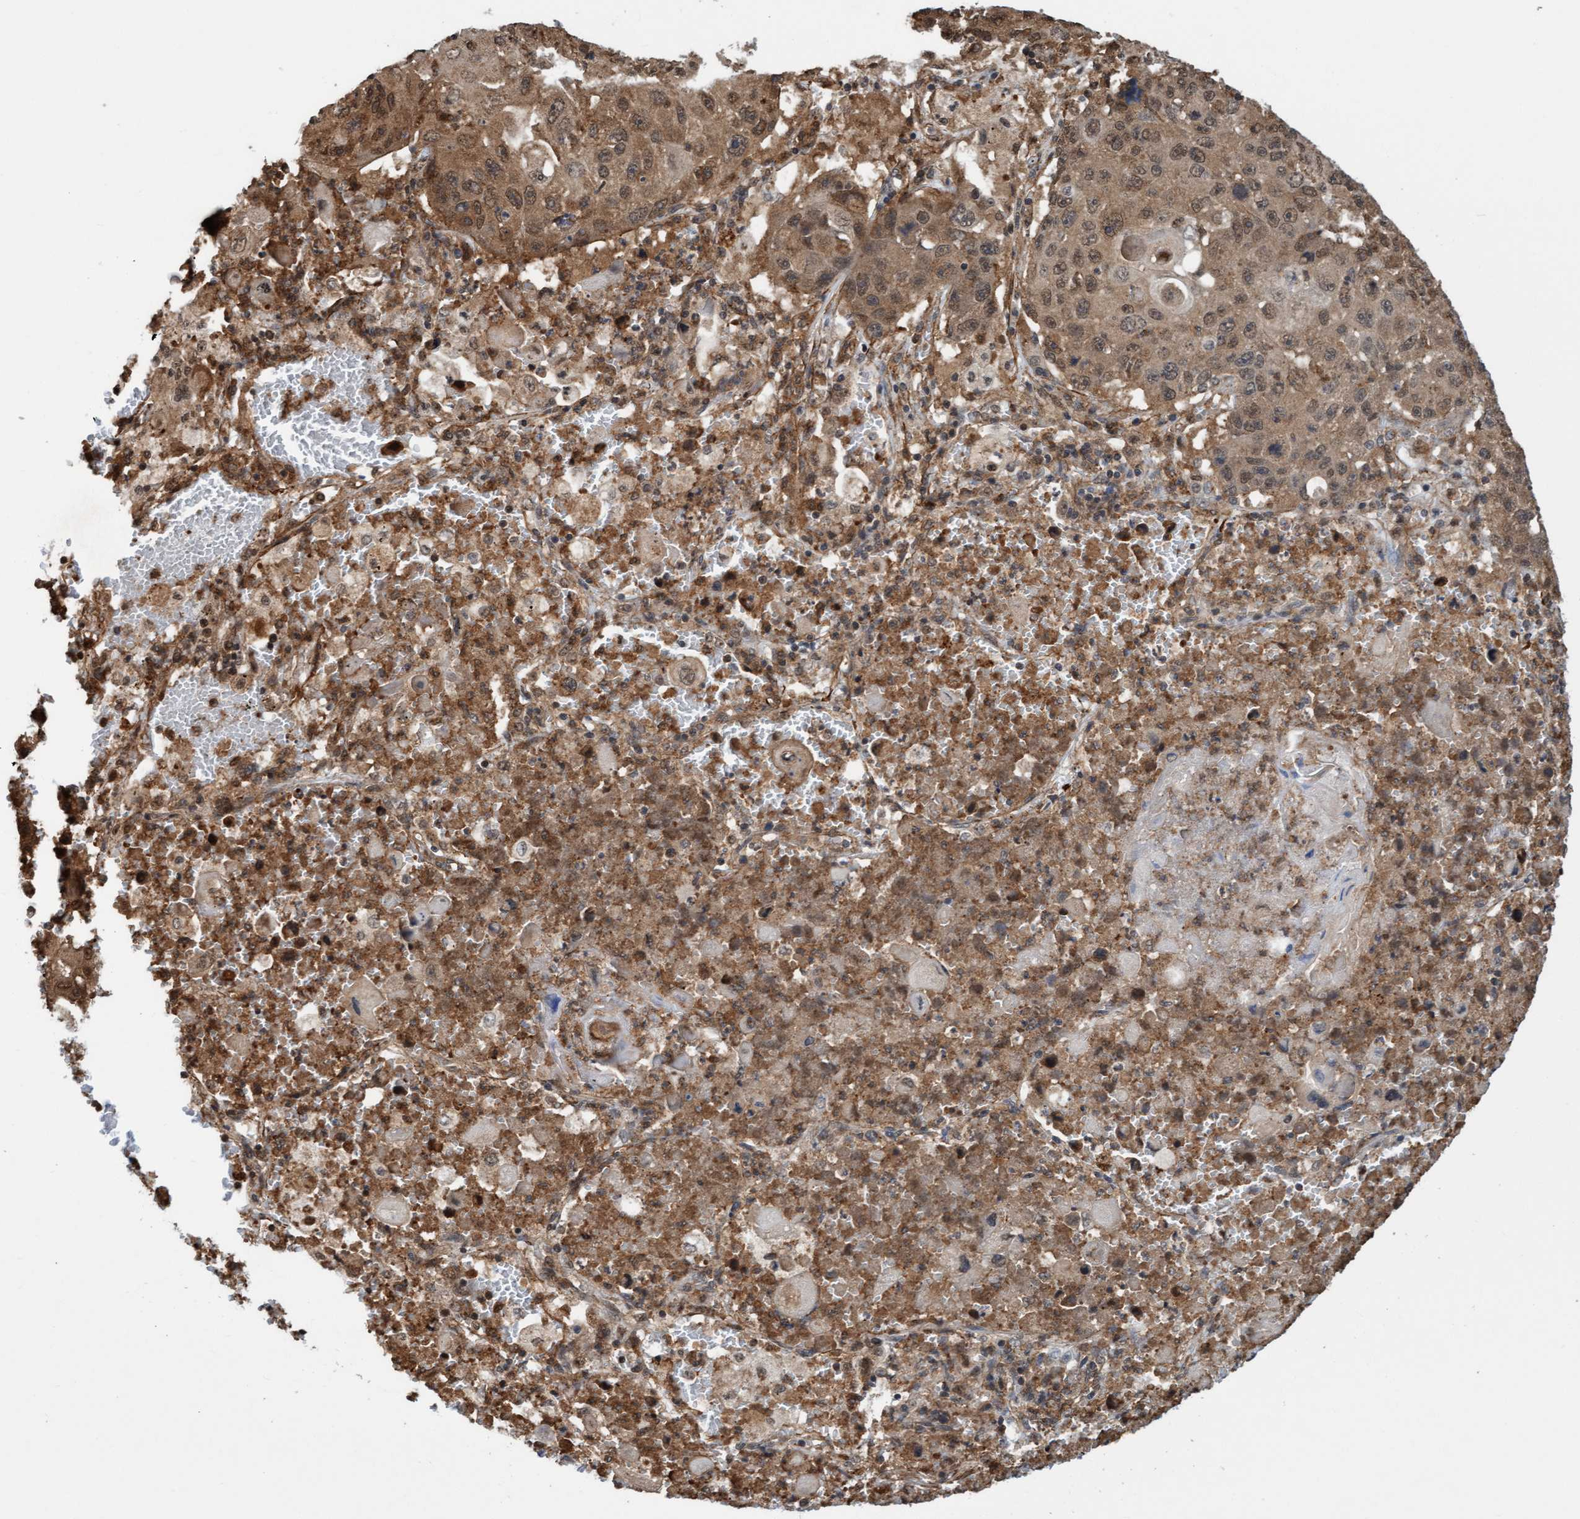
{"staining": {"intensity": "moderate", "quantity": ">75%", "location": "cytoplasmic/membranous,nuclear"}, "tissue": "lung cancer", "cell_type": "Tumor cells", "image_type": "cancer", "snomed": [{"axis": "morphology", "description": "Squamous cell carcinoma, NOS"}, {"axis": "topography", "description": "Lung"}], "caption": "Lung squamous cell carcinoma stained for a protein shows moderate cytoplasmic/membranous and nuclear positivity in tumor cells. The staining is performed using DAB (3,3'-diaminobenzidine) brown chromogen to label protein expression. The nuclei are counter-stained blue using hematoxylin.", "gene": "STXBP4", "patient": {"sex": "male", "age": 61}}